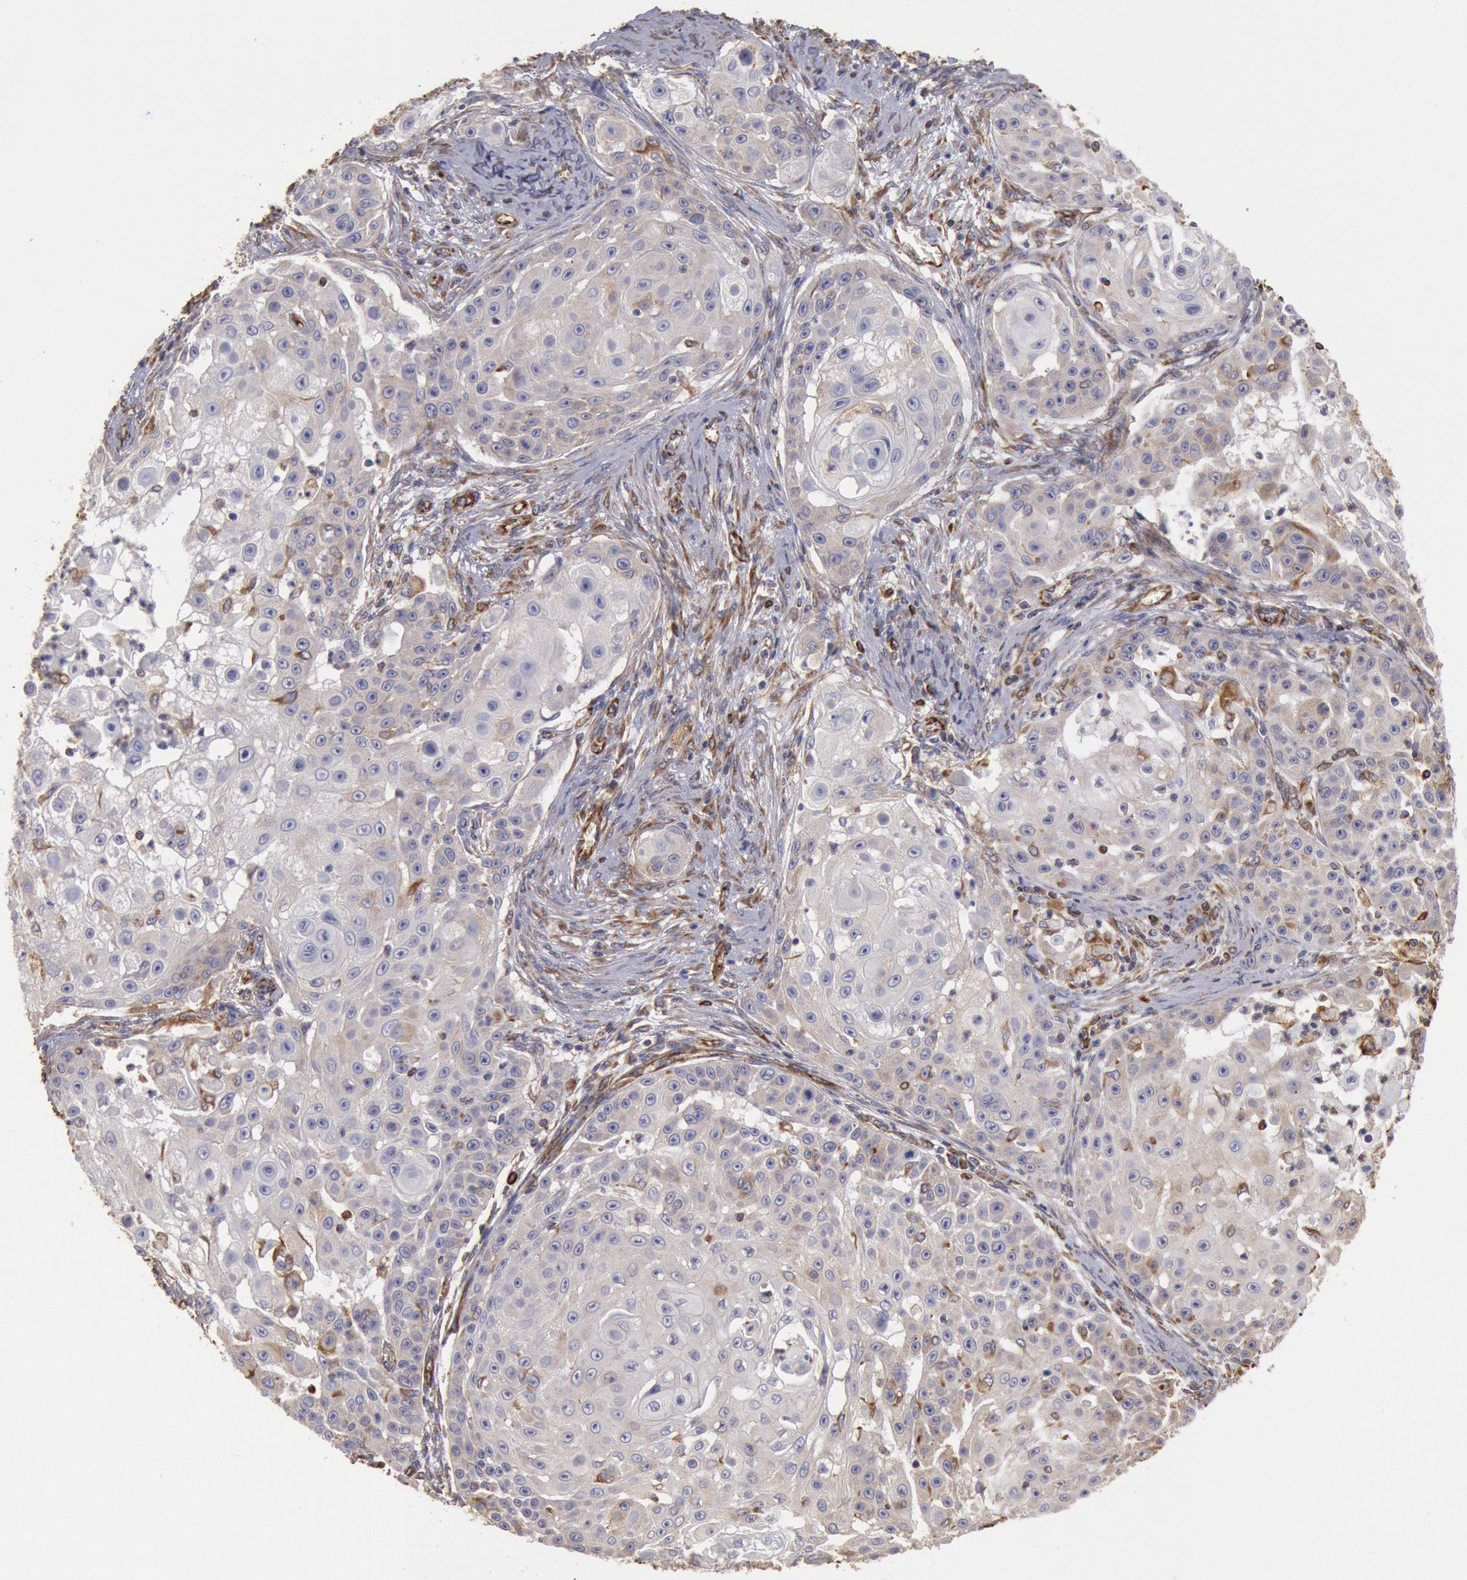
{"staining": {"intensity": "weak", "quantity": "<25%", "location": "cytoplasmic/membranous"}, "tissue": "skin cancer", "cell_type": "Tumor cells", "image_type": "cancer", "snomed": [{"axis": "morphology", "description": "Squamous cell carcinoma, NOS"}, {"axis": "topography", "description": "Skin"}], "caption": "High power microscopy image of an immunohistochemistry (IHC) micrograph of skin squamous cell carcinoma, revealing no significant positivity in tumor cells. (IHC, brightfield microscopy, high magnification).", "gene": "RNF139", "patient": {"sex": "female", "age": 57}}